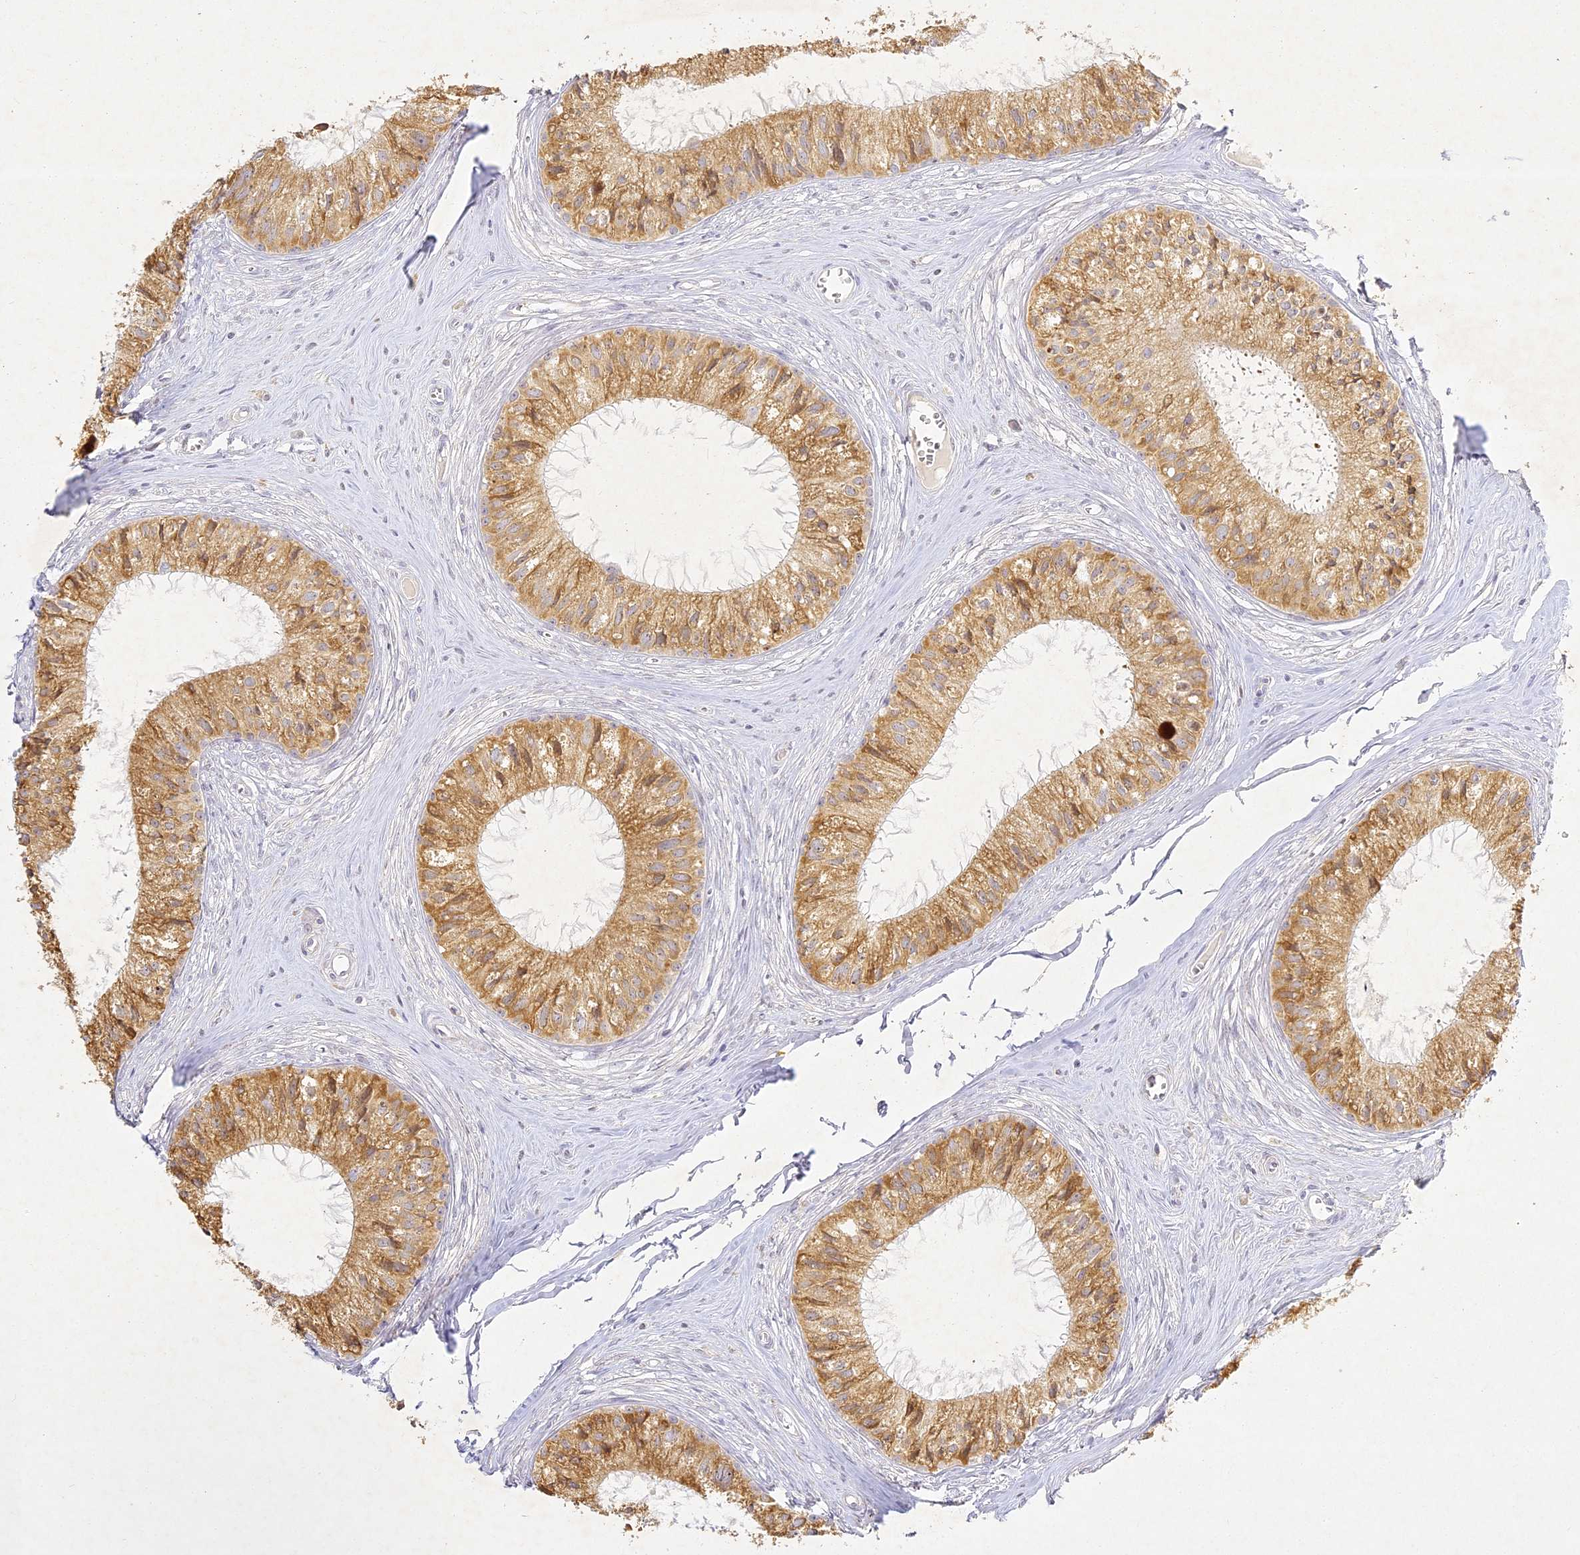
{"staining": {"intensity": "moderate", "quantity": ">75%", "location": "cytoplasmic/membranous"}, "tissue": "epididymis", "cell_type": "Glandular cells", "image_type": "normal", "snomed": [{"axis": "morphology", "description": "Normal tissue, NOS"}, {"axis": "topography", "description": "Epididymis"}], "caption": "Epididymis stained with a brown dye exhibits moderate cytoplasmic/membranous positive staining in approximately >75% of glandular cells.", "gene": "SLC30A5", "patient": {"sex": "male", "age": 36}}